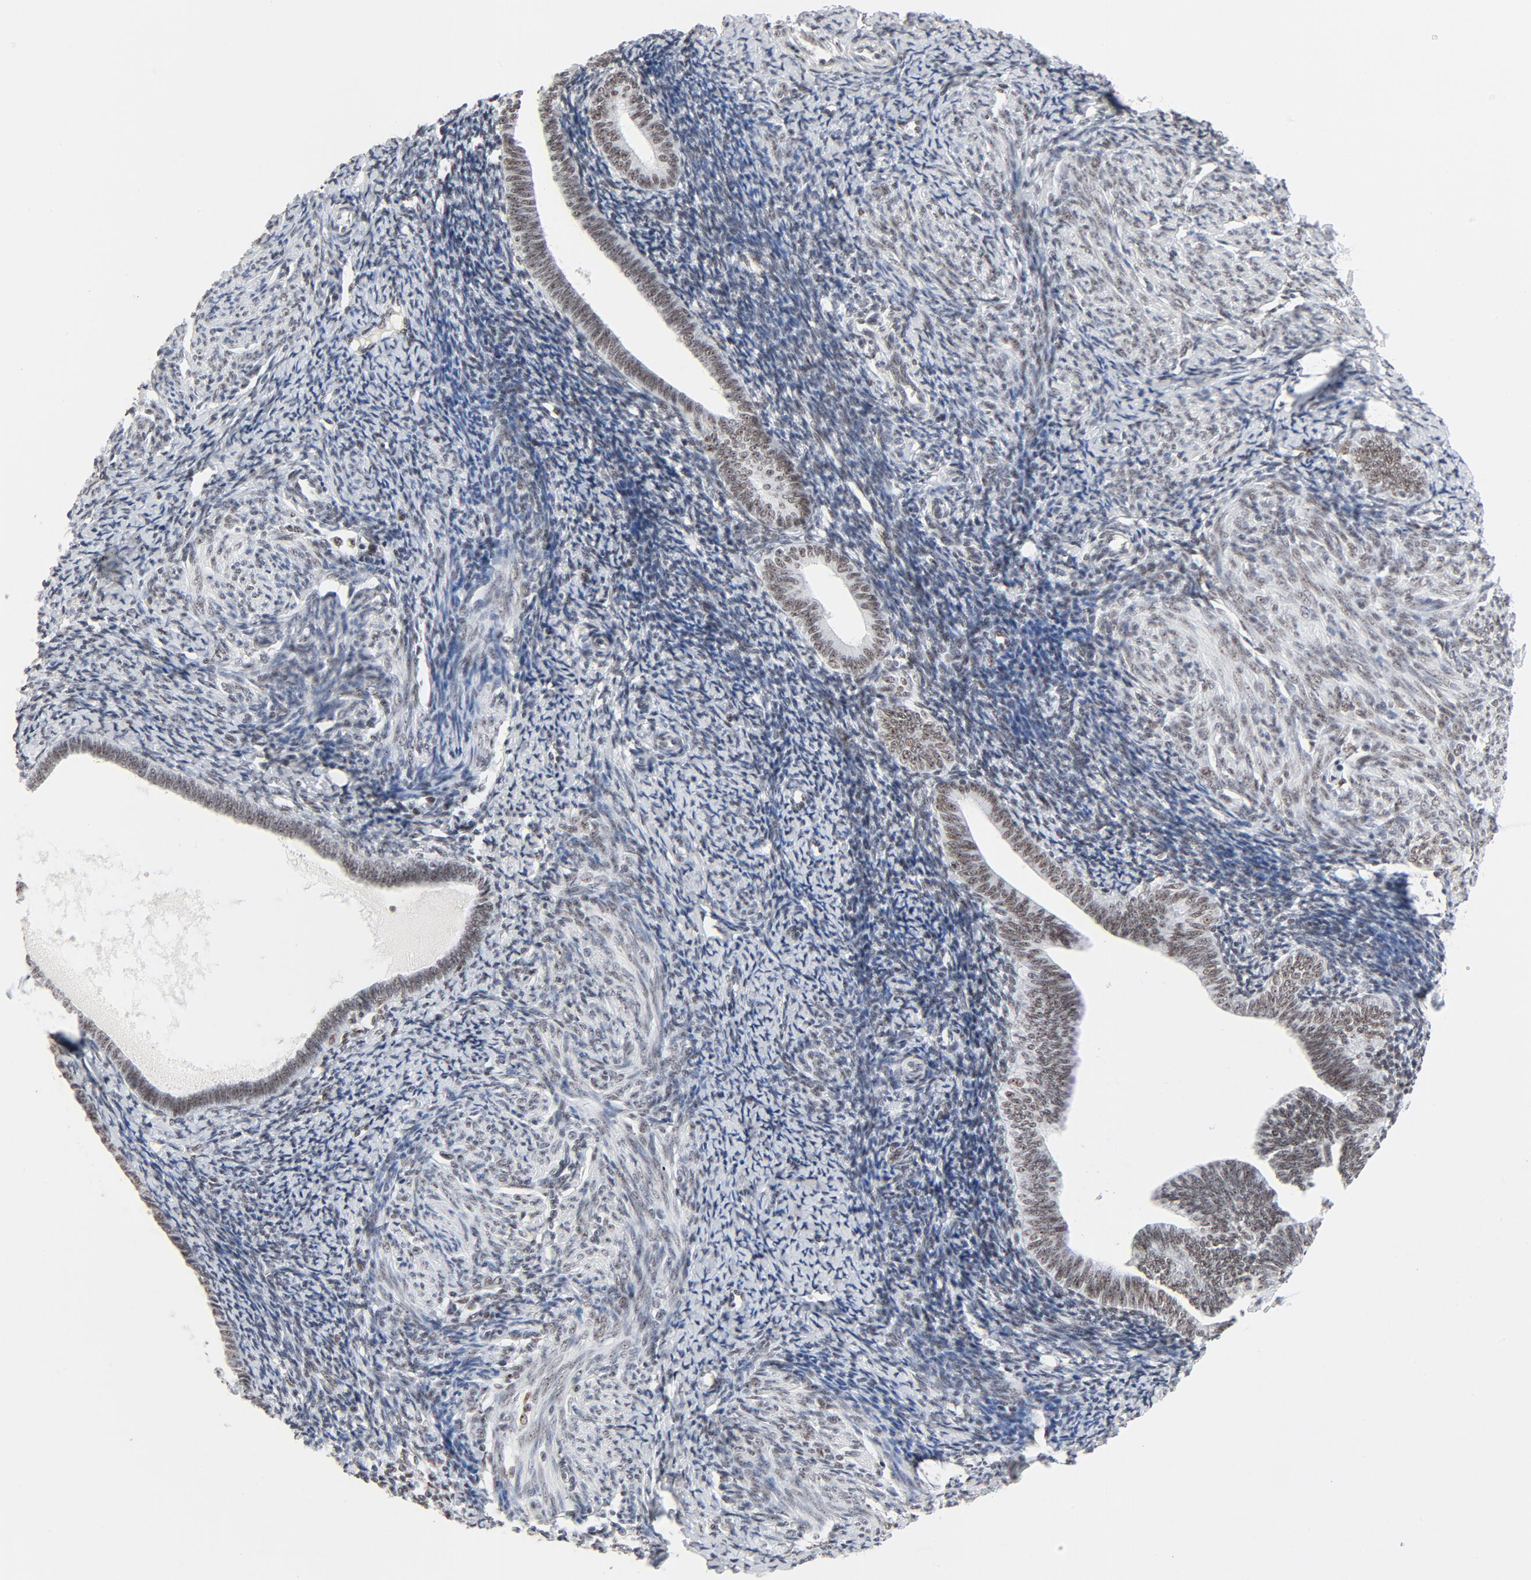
{"staining": {"intensity": "moderate", "quantity": ">75%", "location": "nuclear"}, "tissue": "endometrium", "cell_type": "Cells in endometrial stroma", "image_type": "normal", "snomed": [{"axis": "morphology", "description": "Normal tissue, NOS"}, {"axis": "topography", "description": "Endometrium"}], "caption": "Cells in endometrial stroma reveal moderate nuclear expression in about >75% of cells in benign endometrium. The protein of interest is shown in brown color, while the nuclei are stained blue.", "gene": "GTF2H1", "patient": {"sex": "female", "age": 57}}